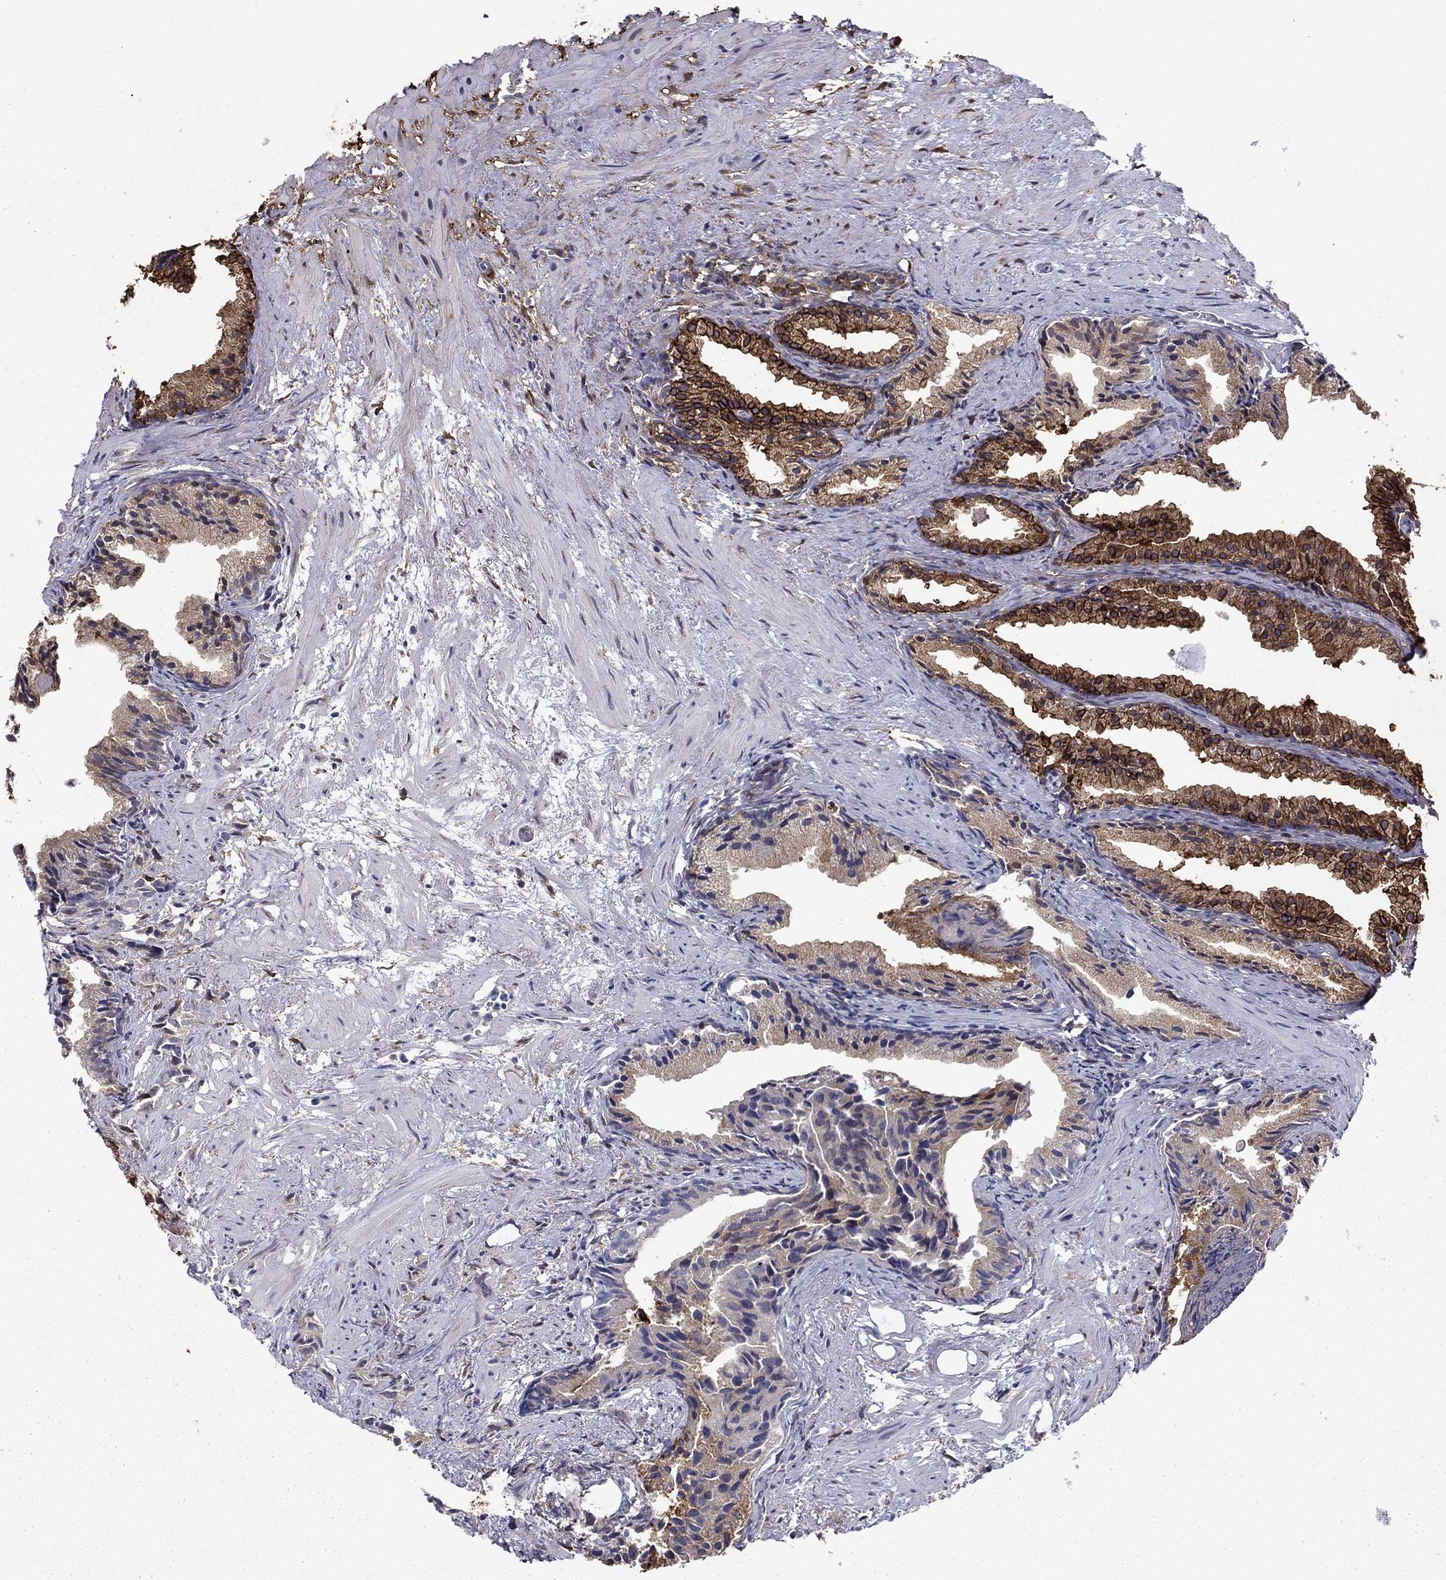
{"staining": {"intensity": "strong", "quantity": "25%-75%", "location": "cytoplasmic/membranous"}, "tissue": "prostate cancer", "cell_type": "Tumor cells", "image_type": "cancer", "snomed": [{"axis": "morphology", "description": "Adenocarcinoma, High grade"}, {"axis": "topography", "description": "Prostate"}], "caption": "Immunohistochemistry photomicrograph of human adenocarcinoma (high-grade) (prostate) stained for a protein (brown), which displays high levels of strong cytoplasmic/membranous expression in approximately 25%-75% of tumor cells.", "gene": "PLAU", "patient": {"sex": "male", "age": 90}}